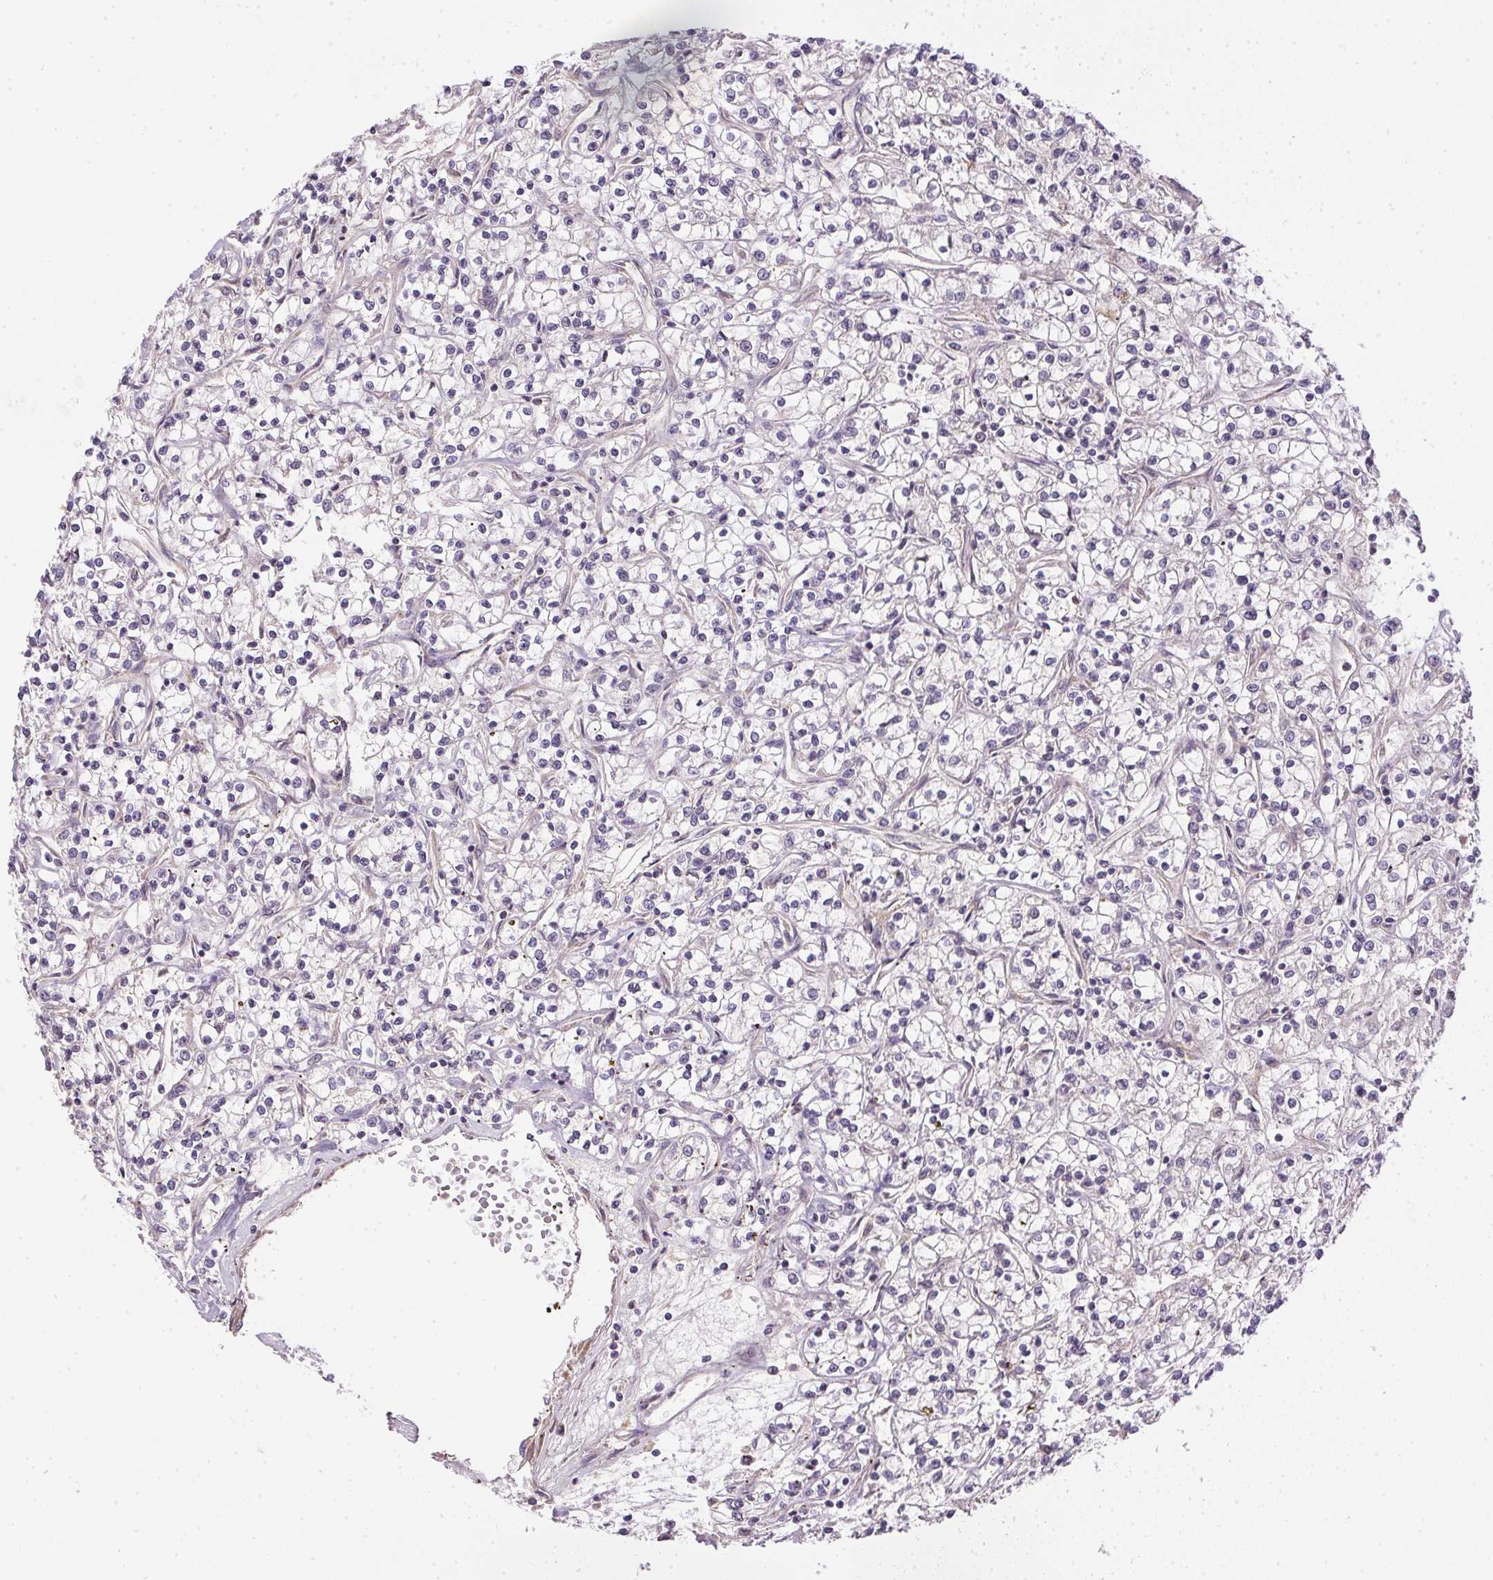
{"staining": {"intensity": "negative", "quantity": "none", "location": "none"}, "tissue": "renal cancer", "cell_type": "Tumor cells", "image_type": "cancer", "snomed": [{"axis": "morphology", "description": "Adenocarcinoma, NOS"}, {"axis": "topography", "description": "Kidney"}], "caption": "Tumor cells show no significant positivity in renal adenocarcinoma. Nuclei are stained in blue.", "gene": "CFAP92", "patient": {"sex": "female", "age": 59}}